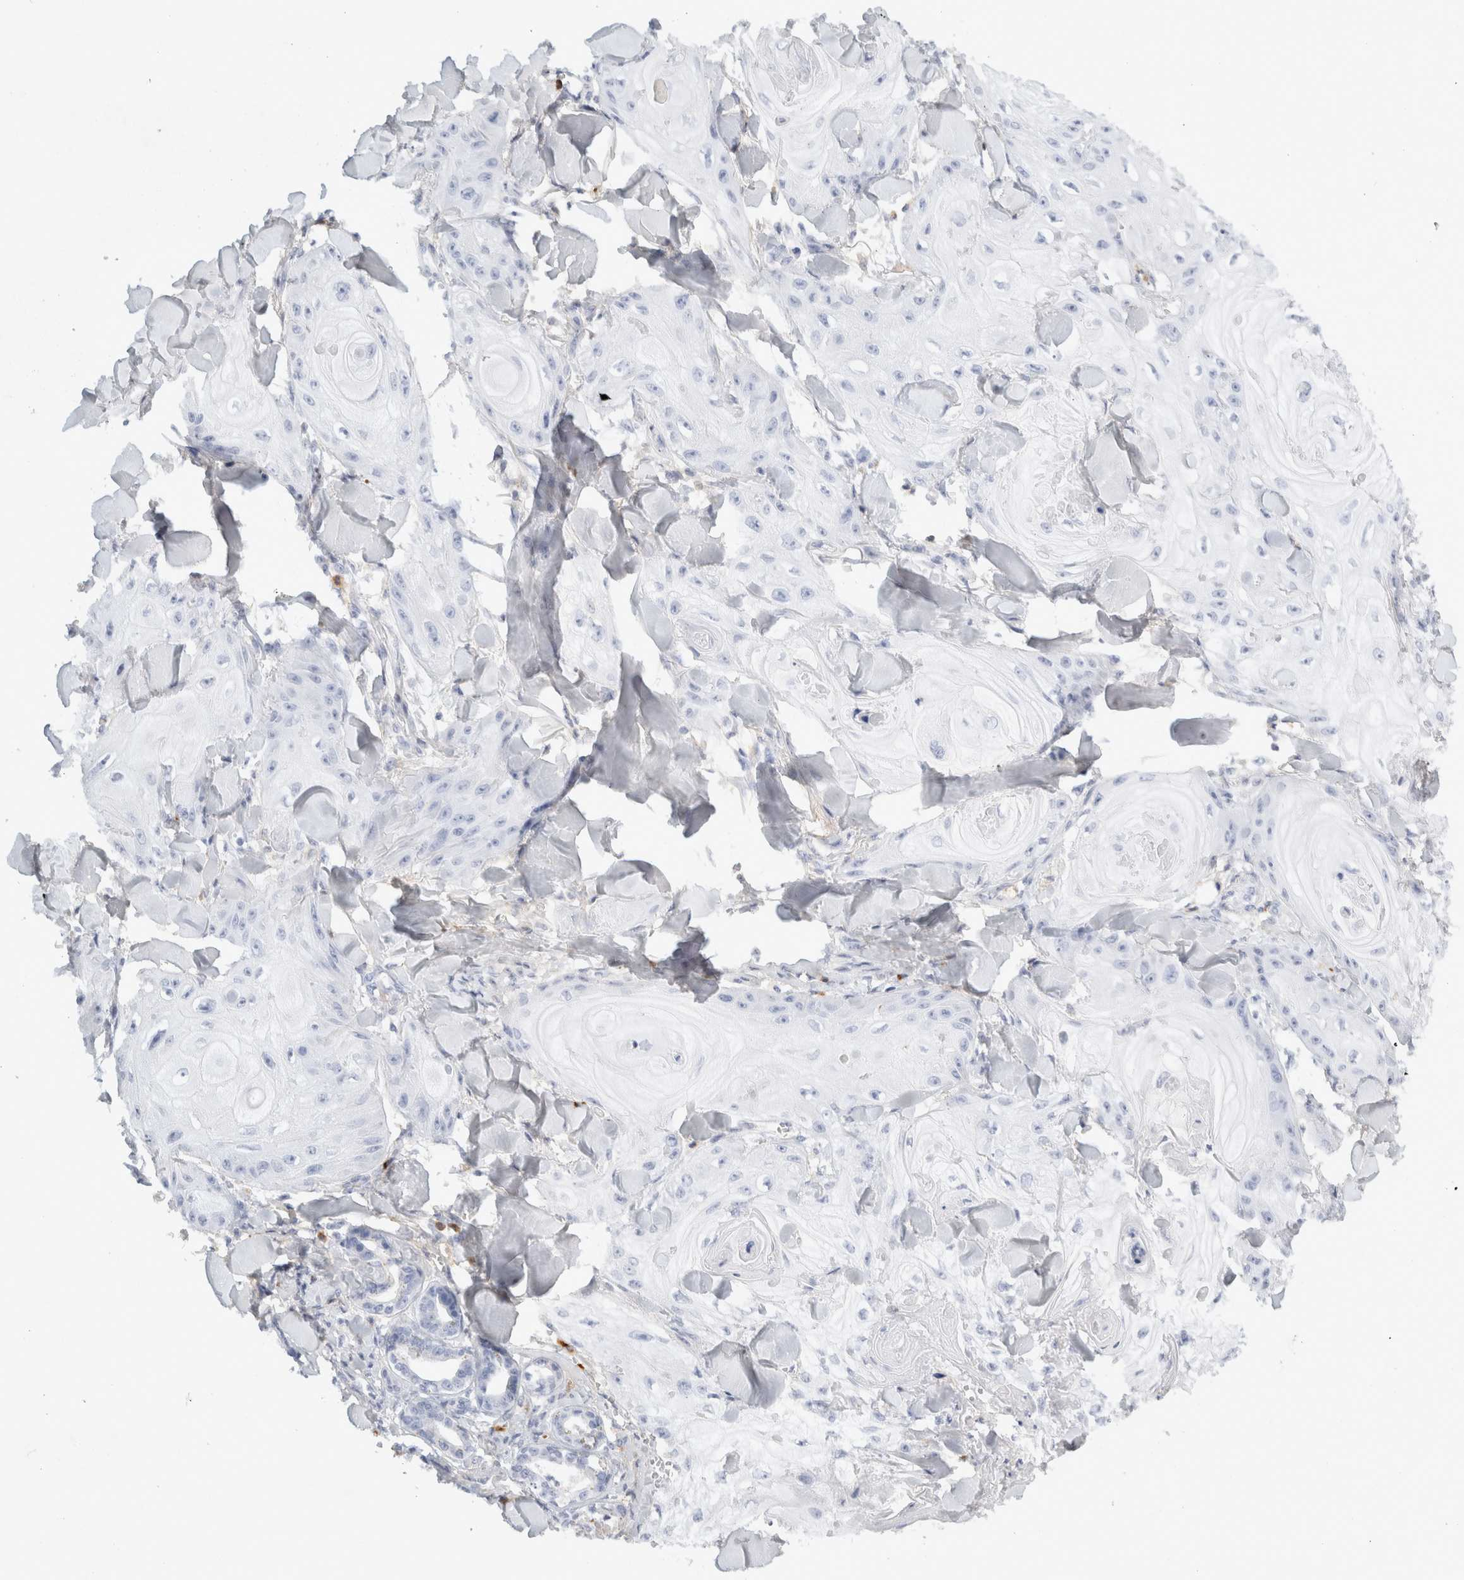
{"staining": {"intensity": "negative", "quantity": "none", "location": "none"}, "tissue": "skin cancer", "cell_type": "Tumor cells", "image_type": "cancer", "snomed": [{"axis": "morphology", "description": "Squamous cell carcinoma, NOS"}, {"axis": "topography", "description": "Skin"}], "caption": "Immunohistochemistry photomicrograph of human skin cancer stained for a protein (brown), which exhibits no expression in tumor cells.", "gene": "FGL2", "patient": {"sex": "male", "age": 74}}